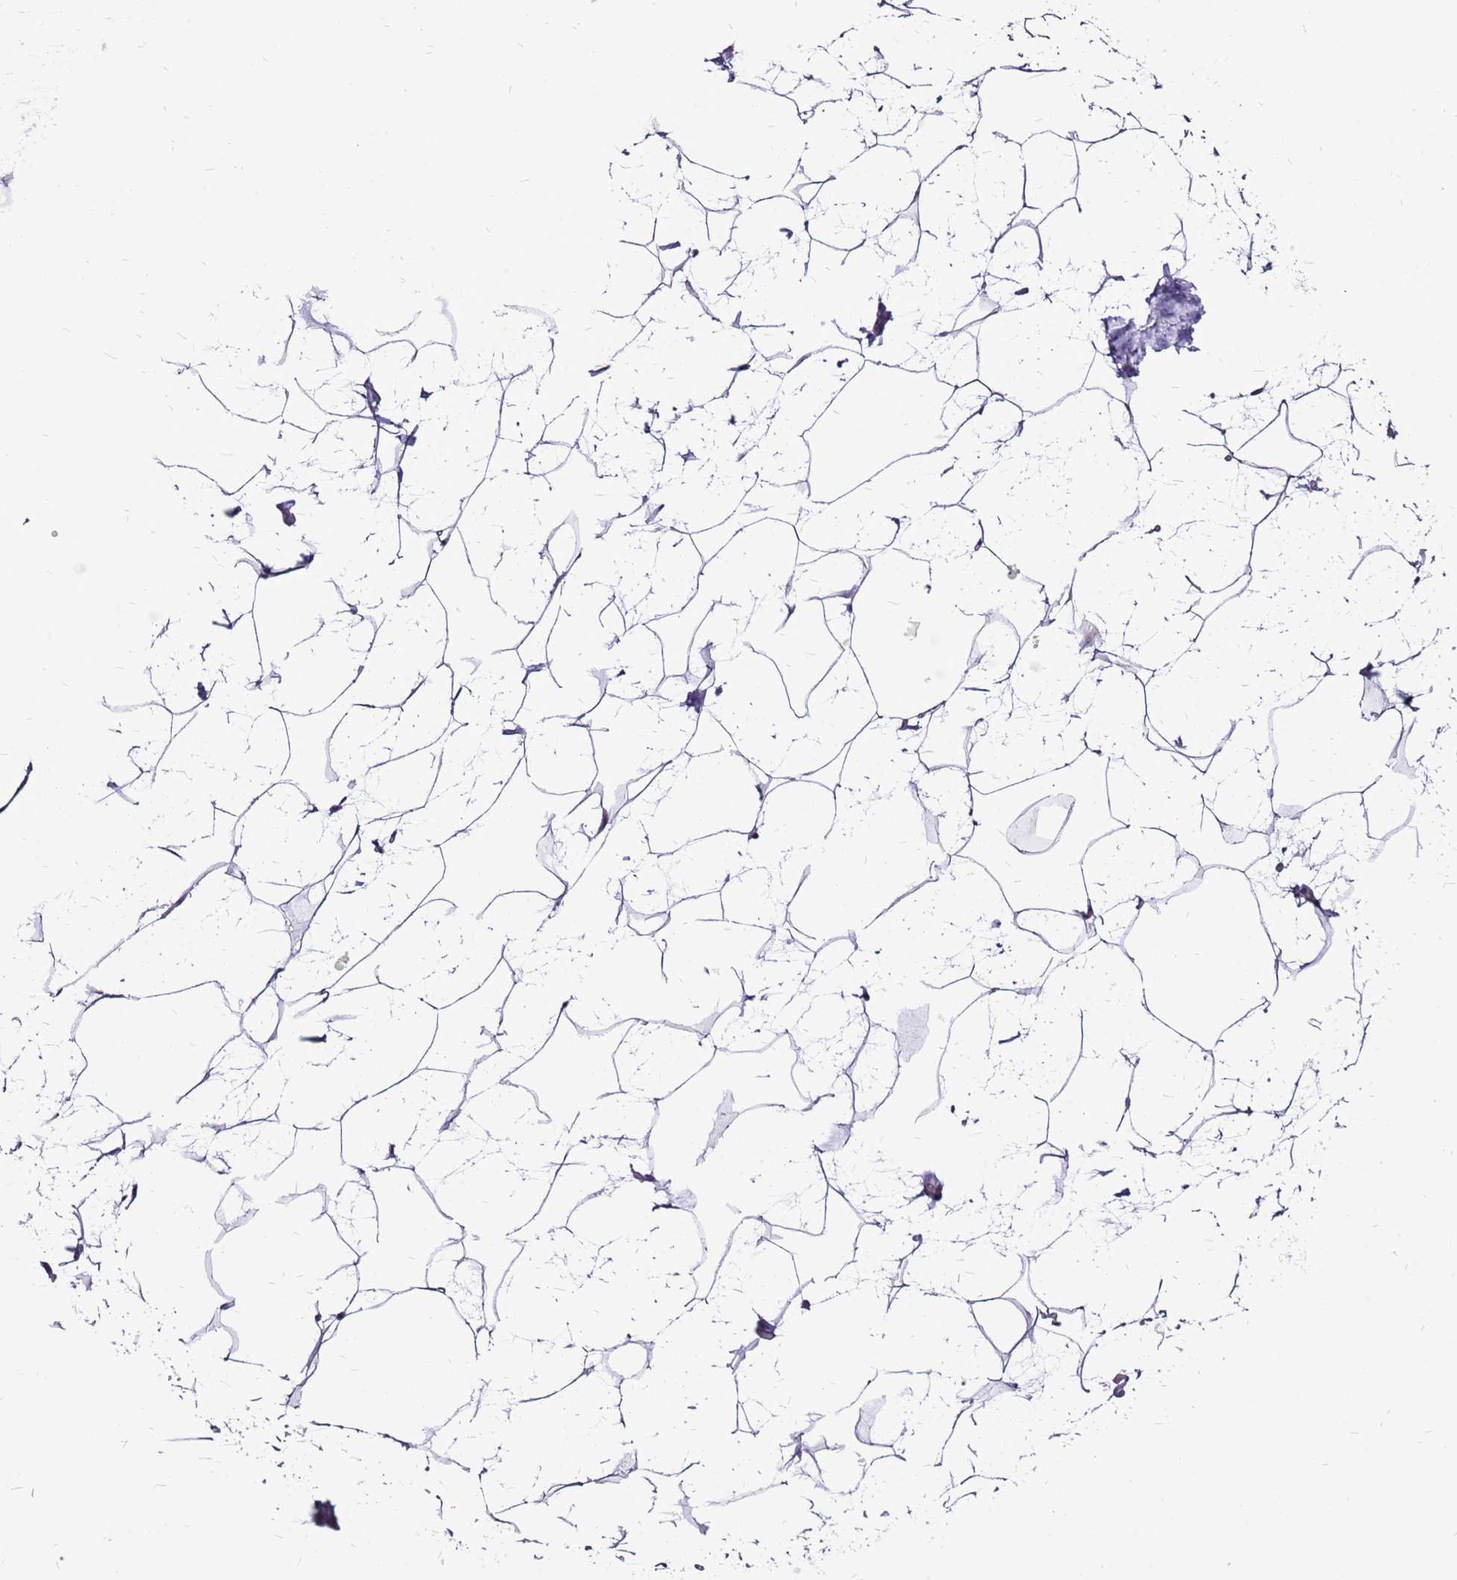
{"staining": {"intensity": "negative", "quantity": "none", "location": "none"}, "tissue": "breast", "cell_type": "Adipocytes", "image_type": "normal", "snomed": [{"axis": "morphology", "description": "Normal tissue, NOS"}, {"axis": "morphology", "description": "Lobular carcinoma"}, {"axis": "topography", "description": "Breast"}], "caption": "Histopathology image shows no protein expression in adipocytes of normal breast.", "gene": "ACSS3", "patient": {"sex": "female", "age": 62}}